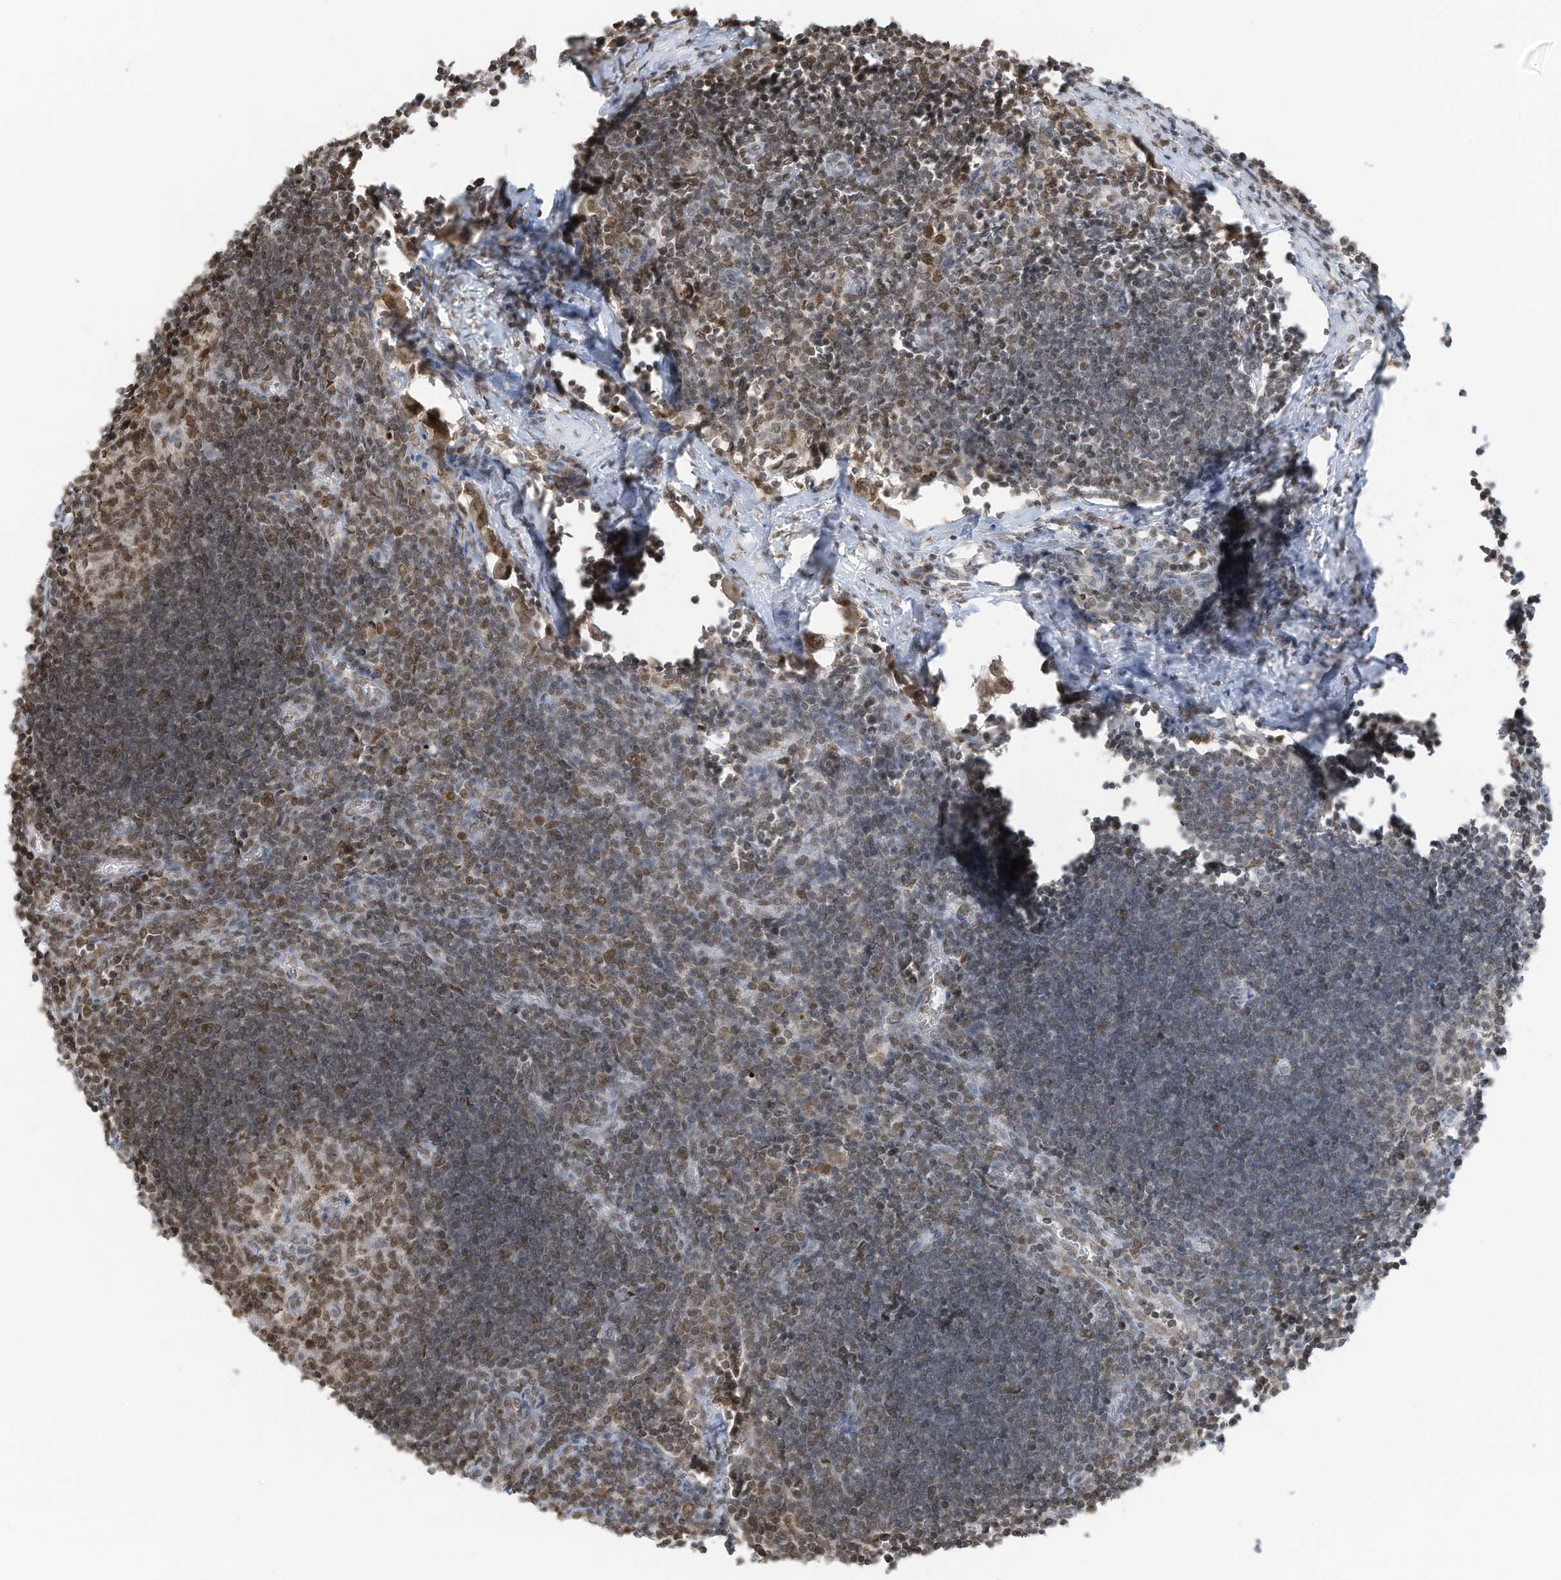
{"staining": {"intensity": "moderate", "quantity": ">75%", "location": "nuclear"}, "tissue": "lymph node", "cell_type": "Germinal center cells", "image_type": "normal", "snomed": [{"axis": "morphology", "description": "Normal tissue, NOS"}, {"axis": "morphology", "description": "Malignant melanoma, Metastatic site"}, {"axis": "topography", "description": "Lymph node"}], "caption": "Lymph node stained with IHC displays moderate nuclear expression in about >75% of germinal center cells. (DAB IHC, brown staining for protein, blue staining for nuclei).", "gene": "KPNB1", "patient": {"sex": "male", "age": 41}}